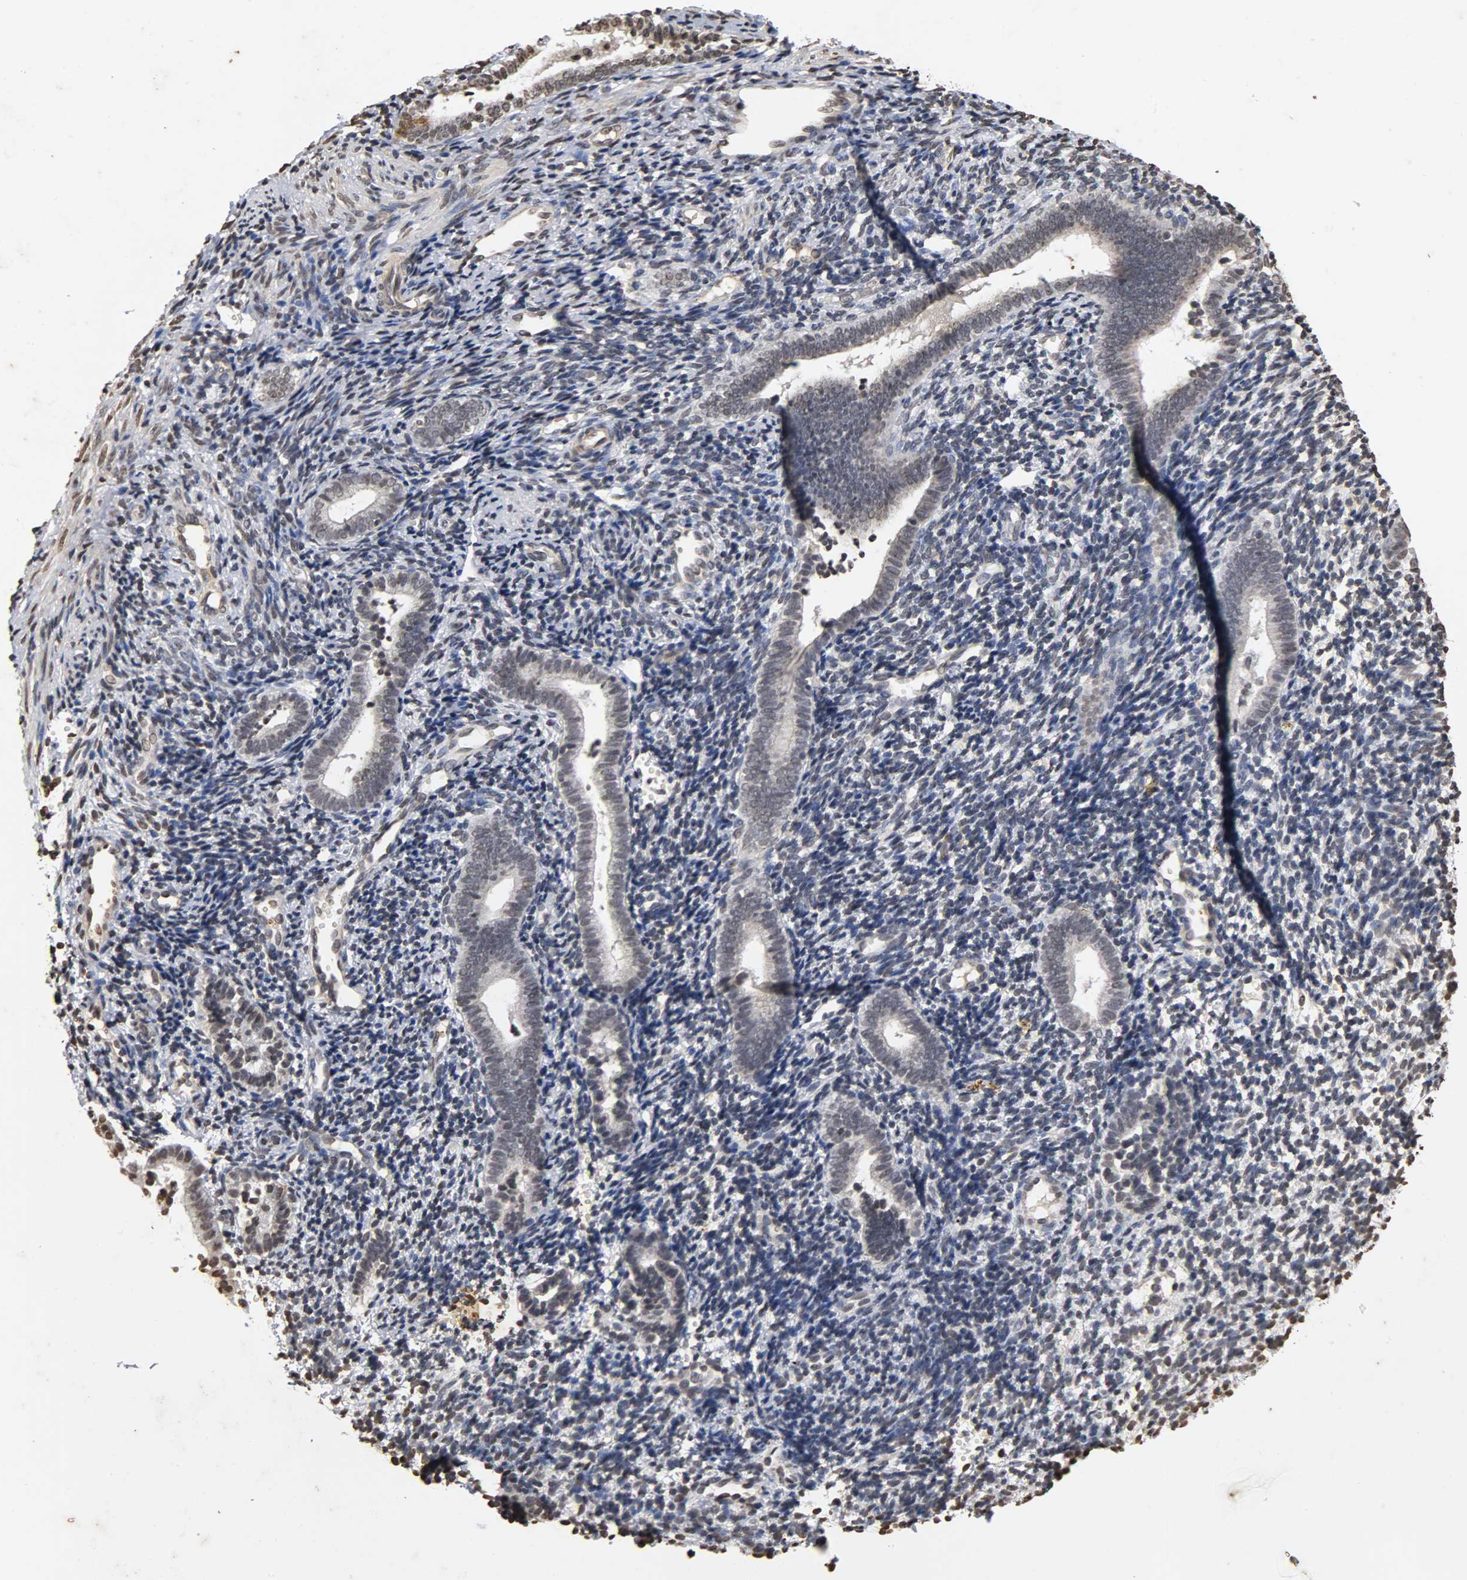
{"staining": {"intensity": "weak", "quantity": "25%-75%", "location": "nuclear"}, "tissue": "endometrium", "cell_type": "Cells in endometrial stroma", "image_type": "normal", "snomed": [{"axis": "morphology", "description": "Normal tissue, NOS"}, {"axis": "topography", "description": "Uterus"}, {"axis": "topography", "description": "Endometrium"}], "caption": "High-magnification brightfield microscopy of benign endometrium stained with DAB (3,3'-diaminobenzidine) (brown) and counterstained with hematoxylin (blue). cells in endometrial stroma exhibit weak nuclear expression is identified in about25%-75% of cells. (Brightfield microscopy of DAB IHC at high magnification).", "gene": "ERCC2", "patient": {"sex": "female", "age": 33}}